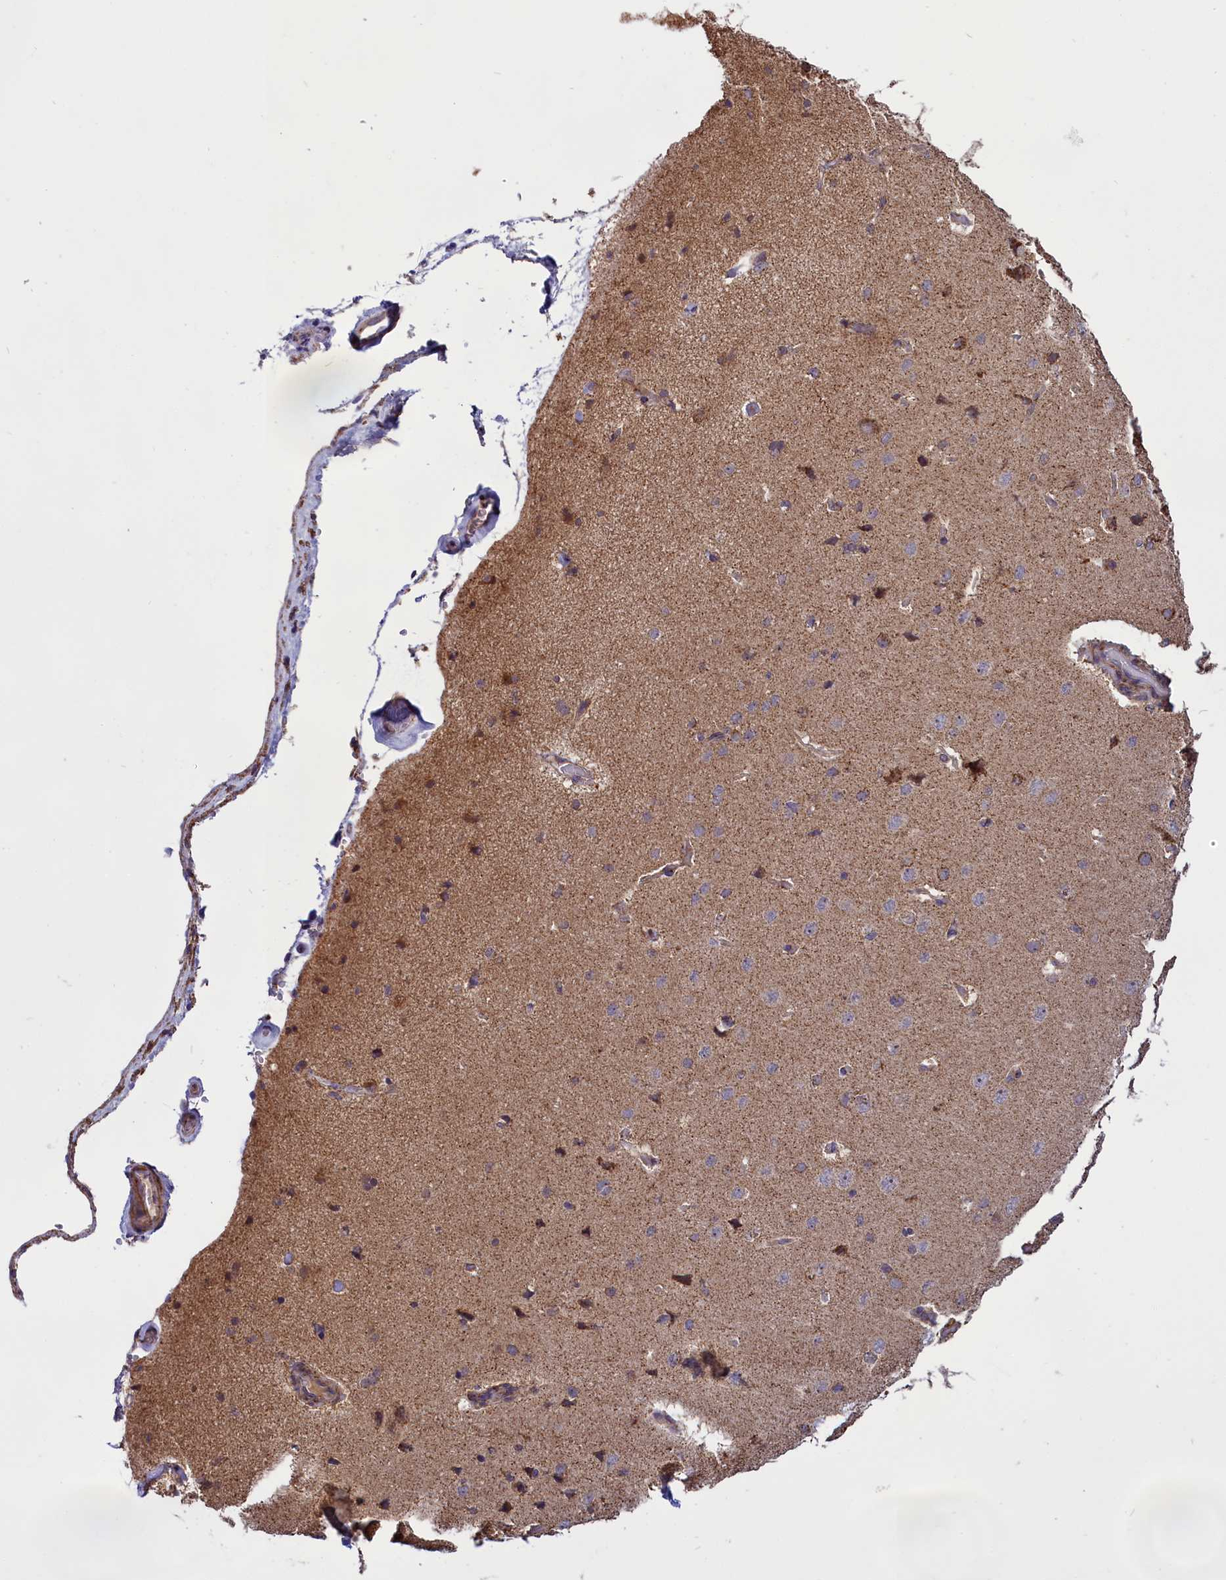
{"staining": {"intensity": "weak", "quantity": "25%-75%", "location": "cytoplasmic/membranous"}, "tissue": "cerebral cortex", "cell_type": "Endothelial cells", "image_type": "normal", "snomed": [{"axis": "morphology", "description": "Normal tissue, NOS"}, {"axis": "topography", "description": "Cerebral cortex"}], "caption": "Protein staining by immunohistochemistry (IHC) reveals weak cytoplasmic/membranous positivity in approximately 25%-75% of endothelial cells in normal cerebral cortex.", "gene": "GLRX5", "patient": {"sex": "male", "age": 62}}